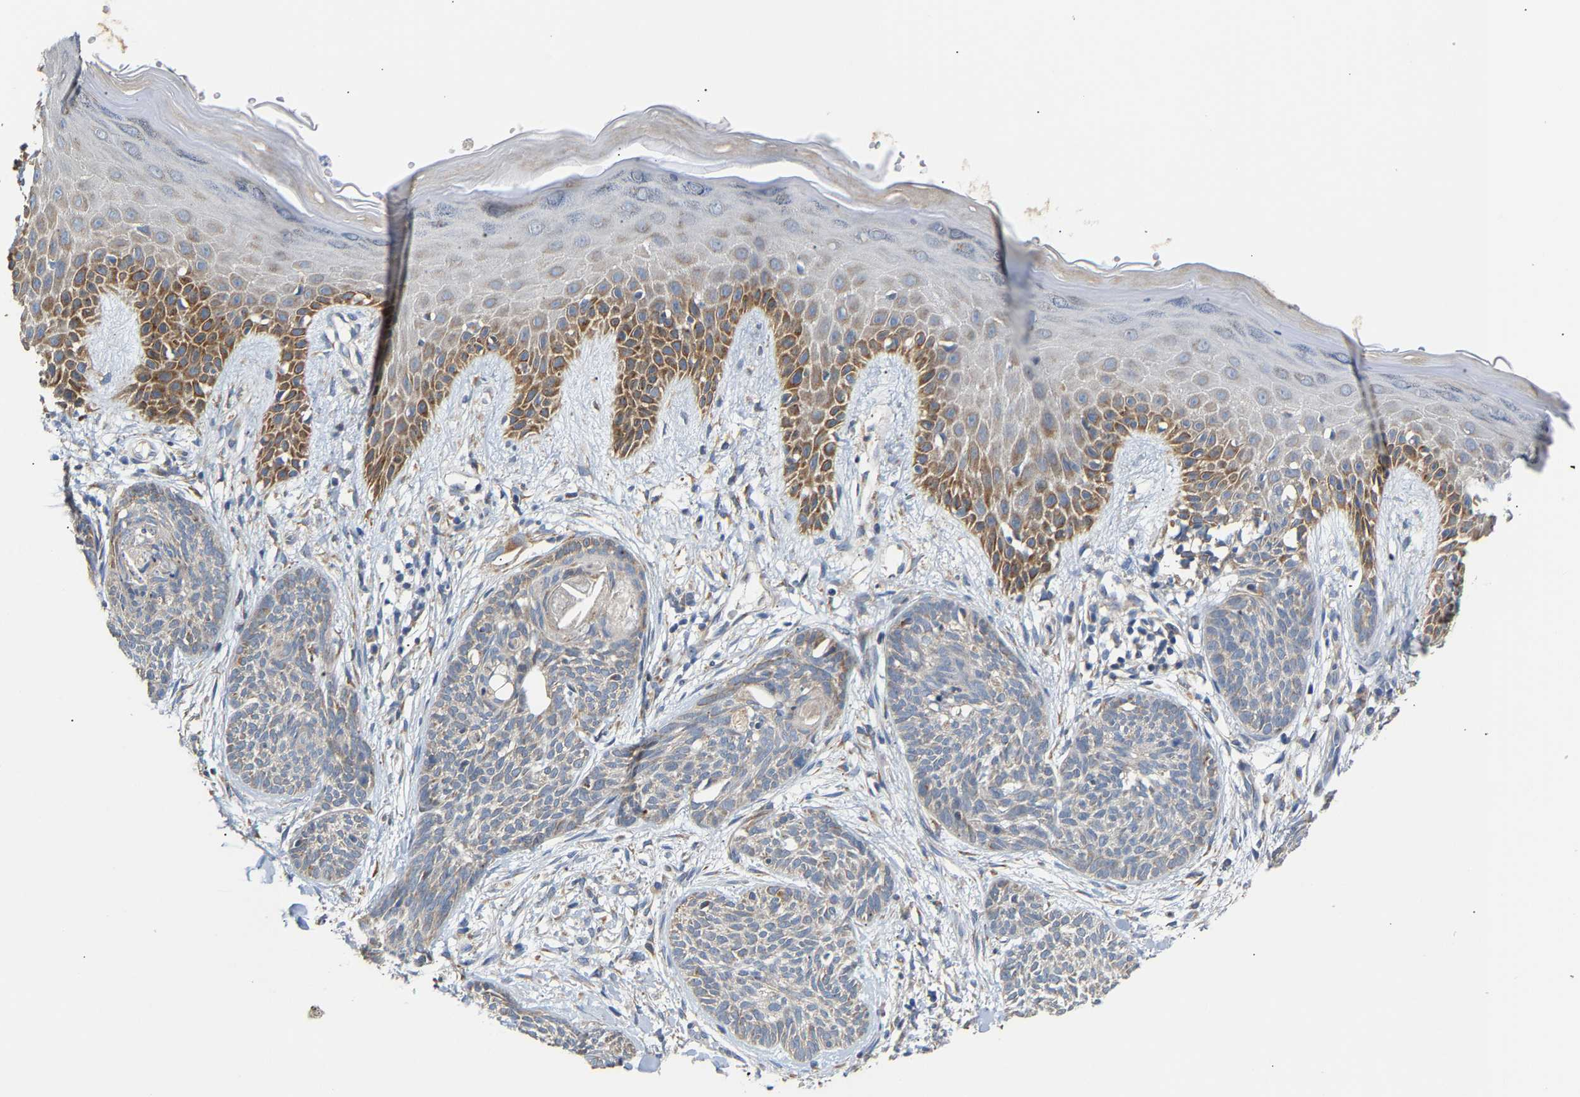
{"staining": {"intensity": "weak", "quantity": "<25%", "location": "cytoplasmic/membranous"}, "tissue": "skin cancer", "cell_type": "Tumor cells", "image_type": "cancer", "snomed": [{"axis": "morphology", "description": "Basal cell carcinoma"}, {"axis": "topography", "description": "Skin"}], "caption": "Immunohistochemistry (IHC) image of skin basal cell carcinoma stained for a protein (brown), which exhibits no expression in tumor cells.", "gene": "TMEM168", "patient": {"sex": "female", "age": 59}}